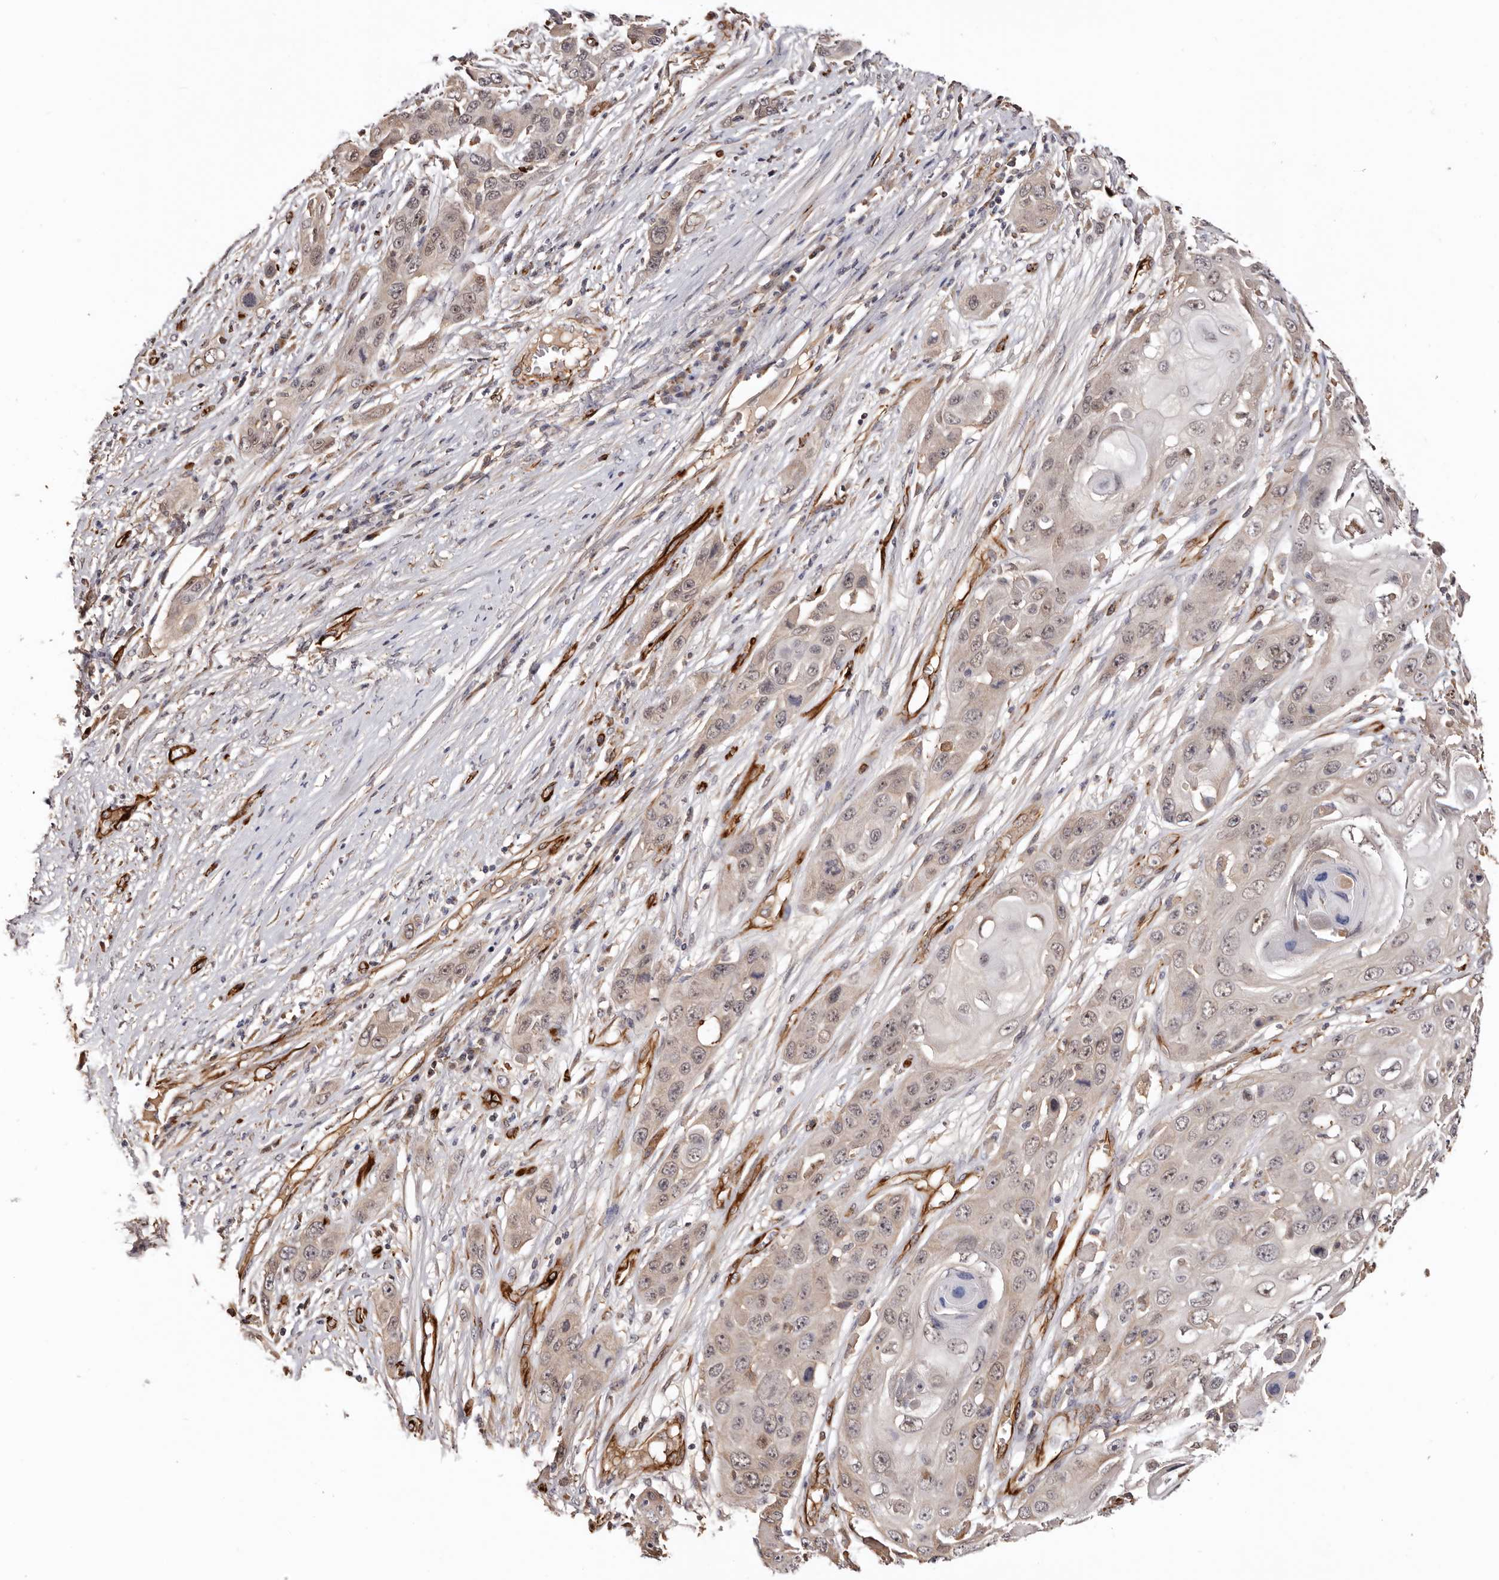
{"staining": {"intensity": "weak", "quantity": "<25%", "location": "cytoplasmic/membranous,nuclear"}, "tissue": "skin cancer", "cell_type": "Tumor cells", "image_type": "cancer", "snomed": [{"axis": "morphology", "description": "Squamous cell carcinoma, NOS"}, {"axis": "topography", "description": "Skin"}], "caption": "Tumor cells show no significant expression in skin cancer.", "gene": "ZNF557", "patient": {"sex": "male", "age": 55}}